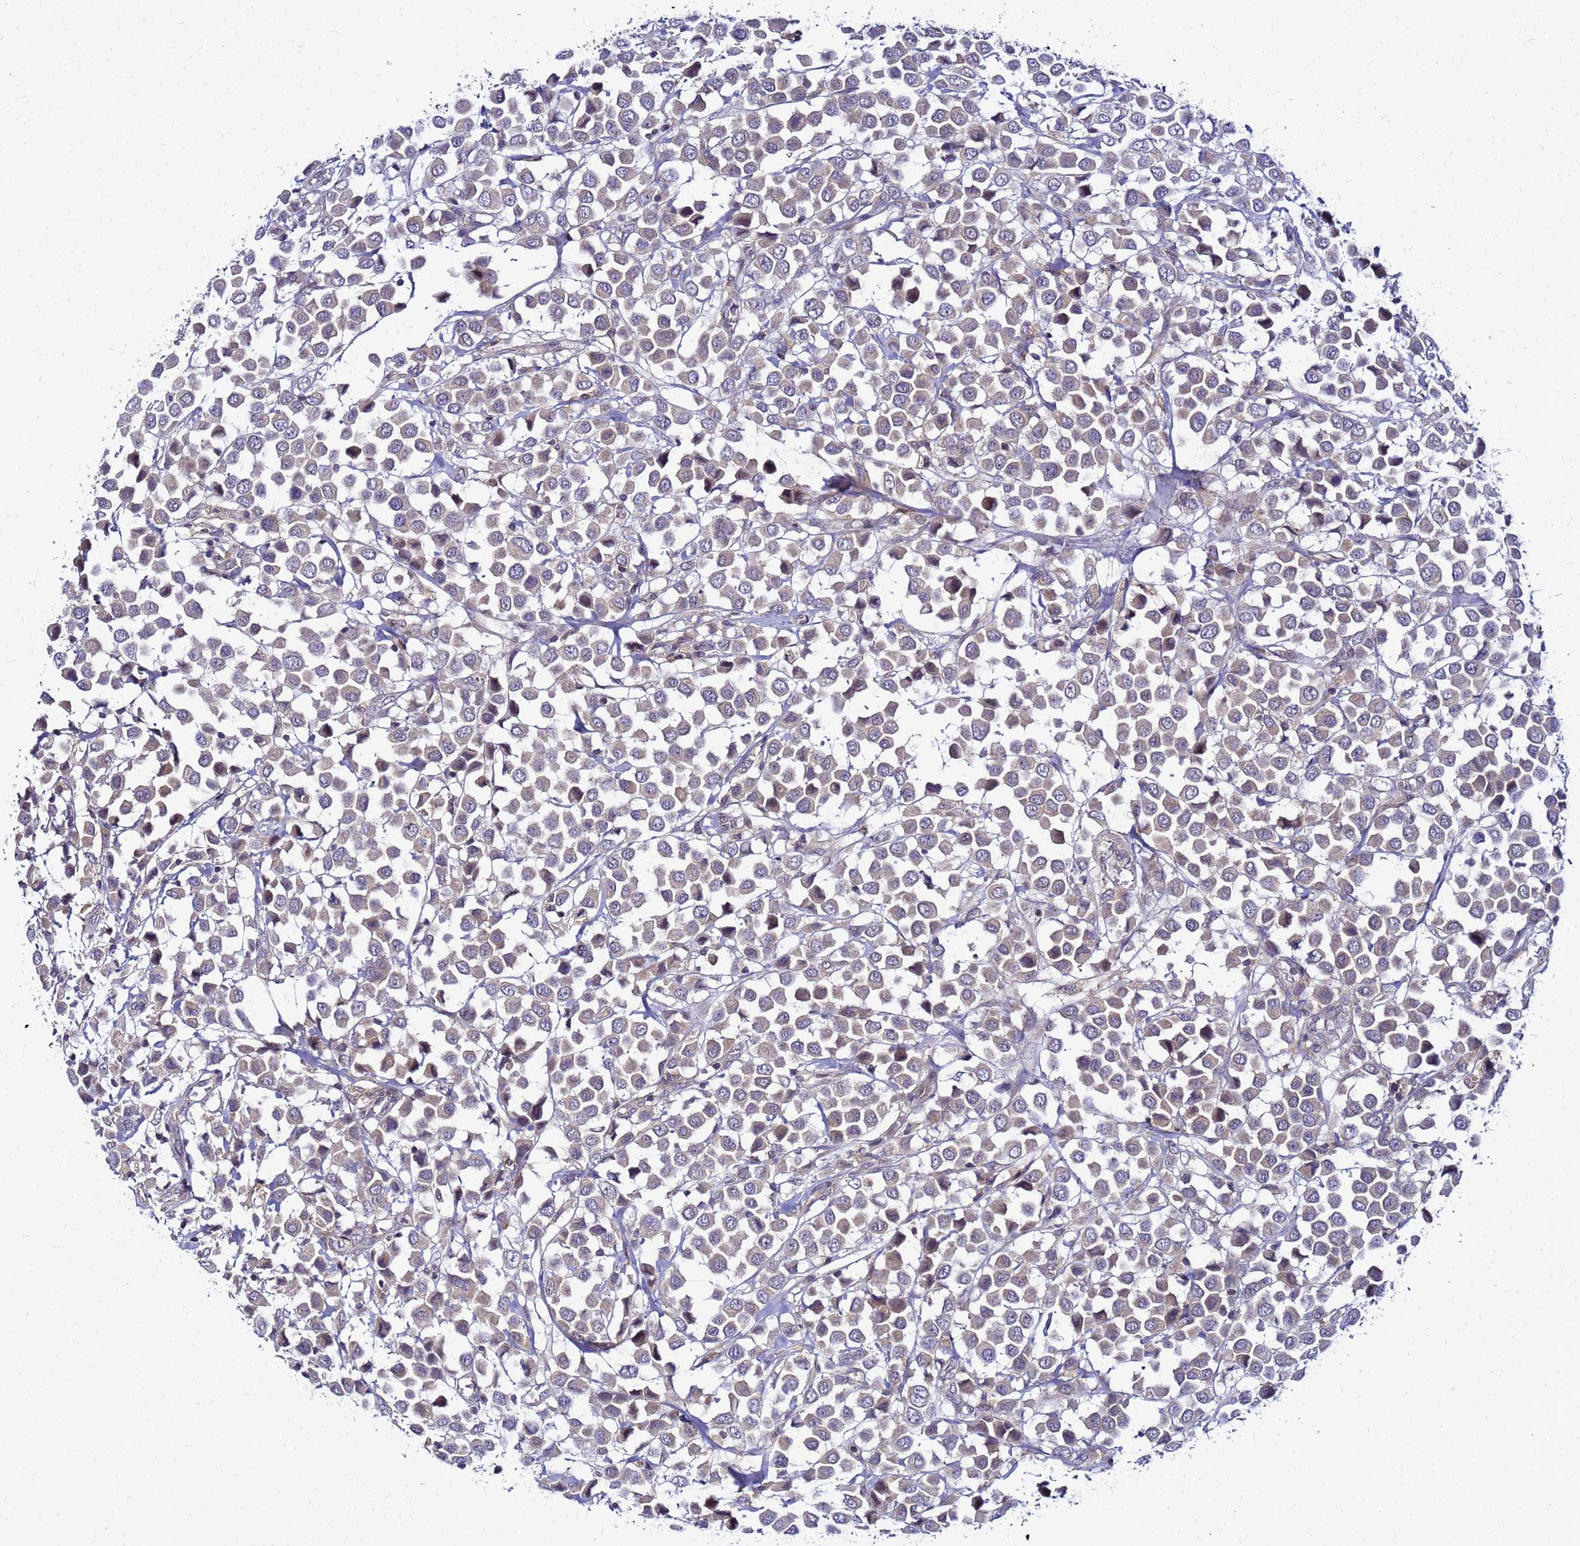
{"staining": {"intensity": "weak", "quantity": "25%-75%", "location": "cytoplasmic/membranous"}, "tissue": "breast cancer", "cell_type": "Tumor cells", "image_type": "cancer", "snomed": [{"axis": "morphology", "description": "Duct carcinoma"}, {"axis": "topography", "description": "Breast"}], "caption": "Protein staining of breast invasive ductal carcinoma tissue shows weak cytoplasmic/membranous positivity in approximately 25%-75% of tumor cells.", "gene": "SAT1", "patient": {"sex": "female", "age": 61}}